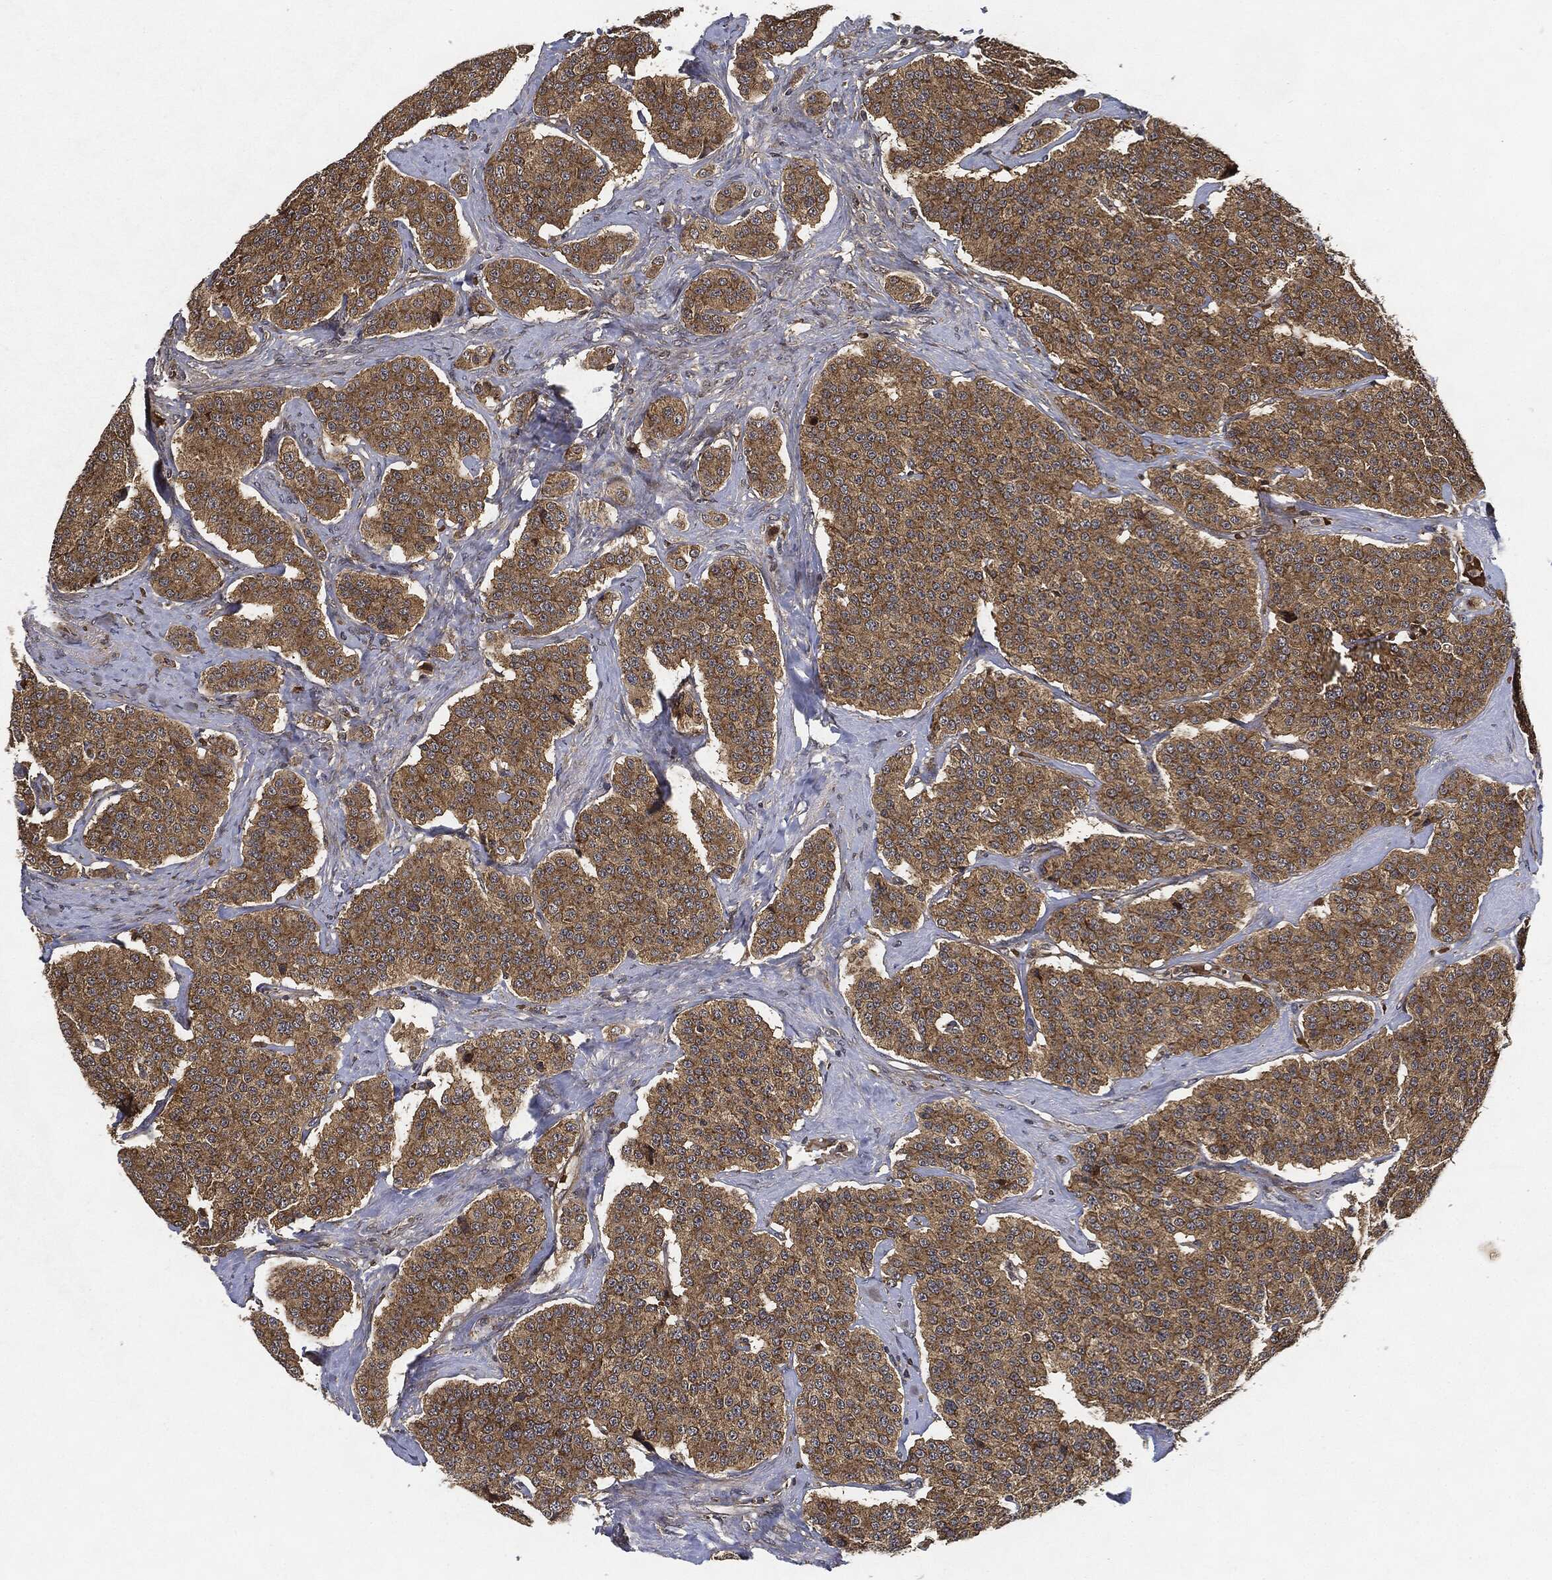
{"staining": {"intensity": "moderate", "quantity": ">75%", "location": "cytoplasmic/membranous"}, "tissue": "carcinoid", "cell_type": "Tumor cells", "image_type": "cancer", "snomed": [{"axis": "morphology", "description": "Carcinoid, malignant, NOS"}, {"axis": "topography", "description": "Small intestine"}], "caption": "Approximately >75% of tumor cells in carcinoid display moderate cytoplasmic/membranous protein expression as visualized by brown immunohistochemical staining.", "gene": "MLST8", "patient": {"sex": "female", "age": 58}}